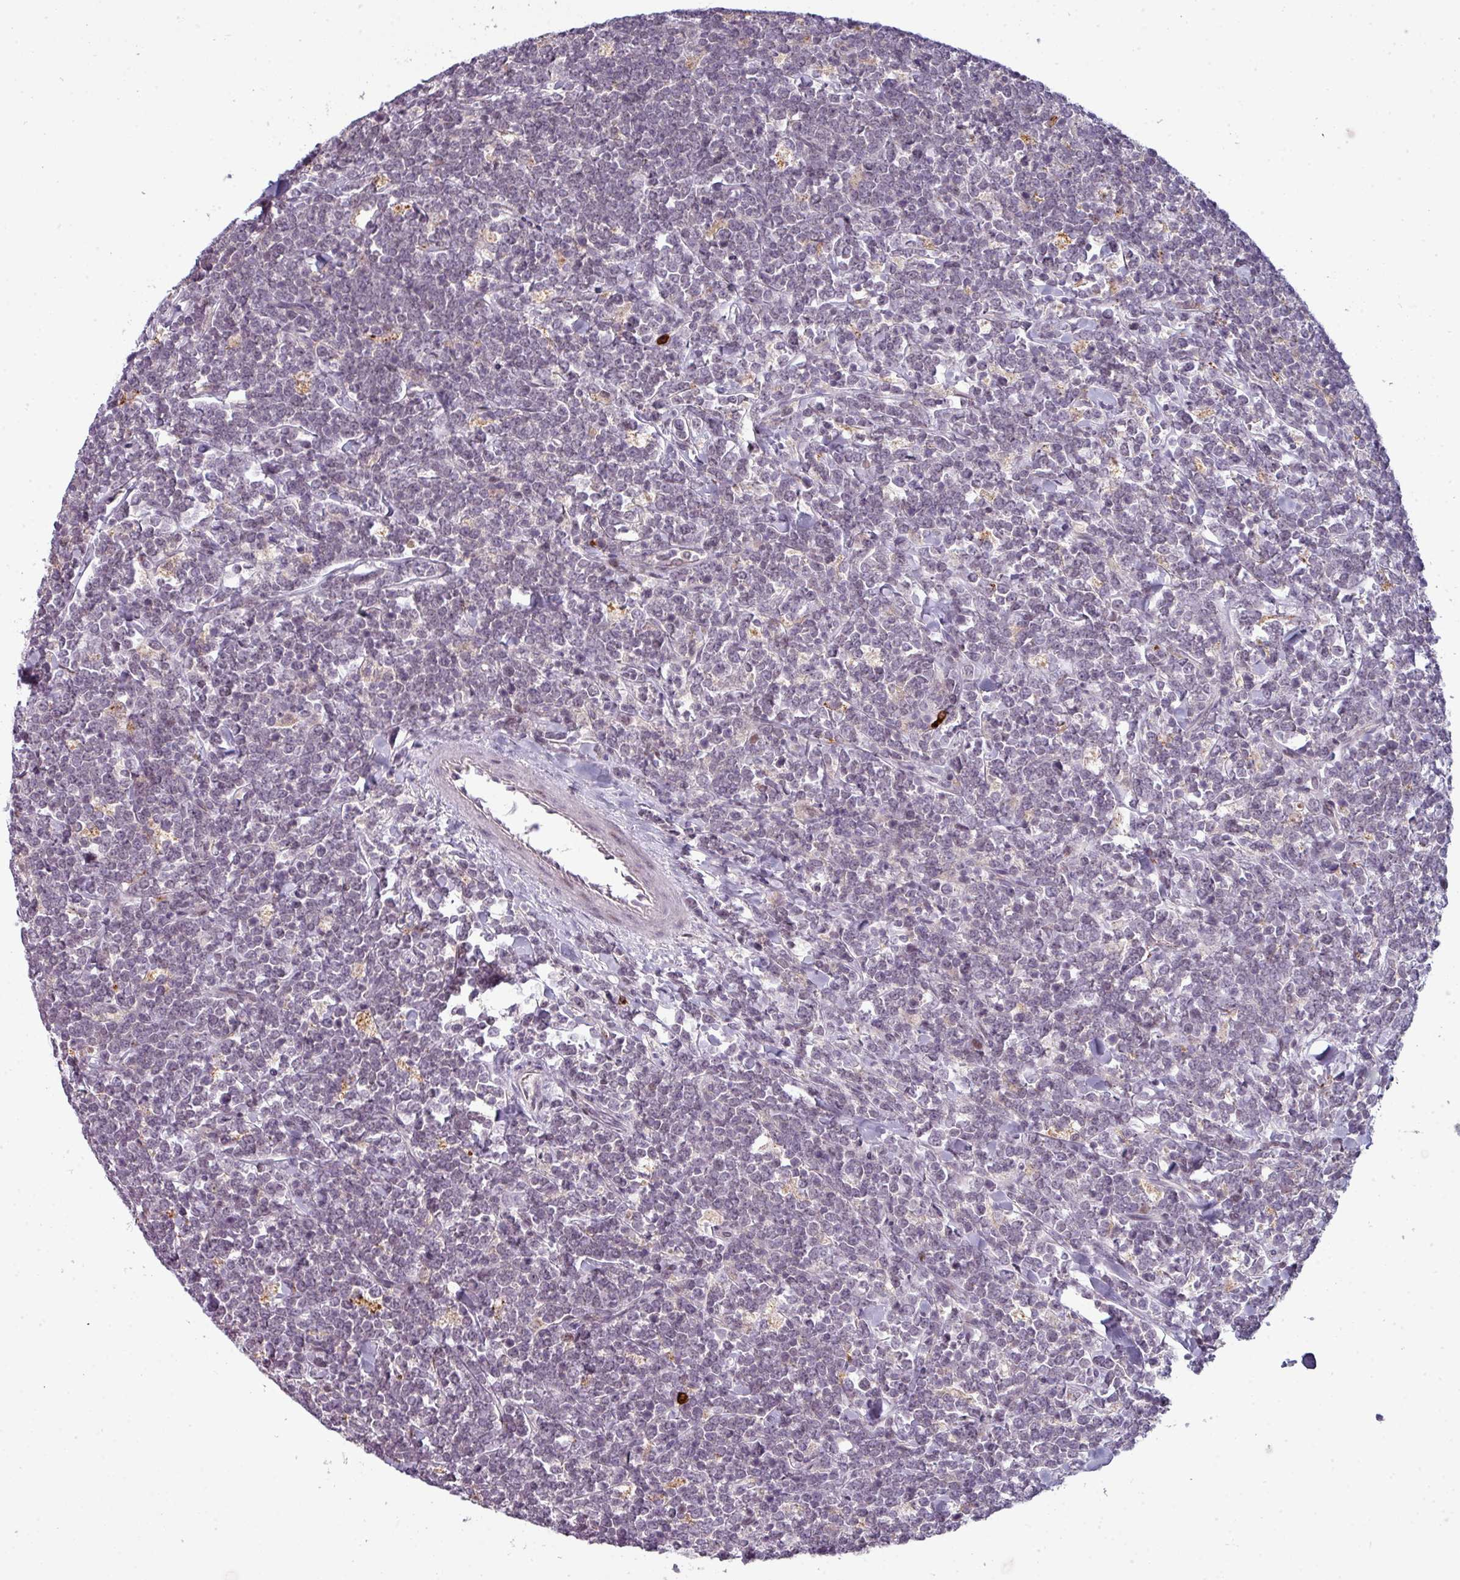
{"staining": {"intensity": "negative", "quantity": "none", "location": "none"}, "tissue": "lymphoma", "cell_type": "Tumor cells", "image_type": "cancer", "snomed": [{"axis": "morphology", "description": "Malignant lymphoma, non-Hodgkin's type, High grade"}, {"axis": "topography", "description": "Small intestine"}, {"axis": "topography", "description": "Colon"}], "caption": "High magnification brightfield microscopy of malignant lymphoma, non-Hodgkin's type (high-grade) stained with DAB (3,3'-diaminobenzidine) (brown) and counterstained with hematoxylin (blue): tumor cells show no significant staining. The staining was performed using DAB to visualize the protein expression in brown, while the nuclei were stained in blue with hematoxylin (Magnification: 20x).", "gene": "TMEFF1", "patient": {"sex": "male", "age": 8}}